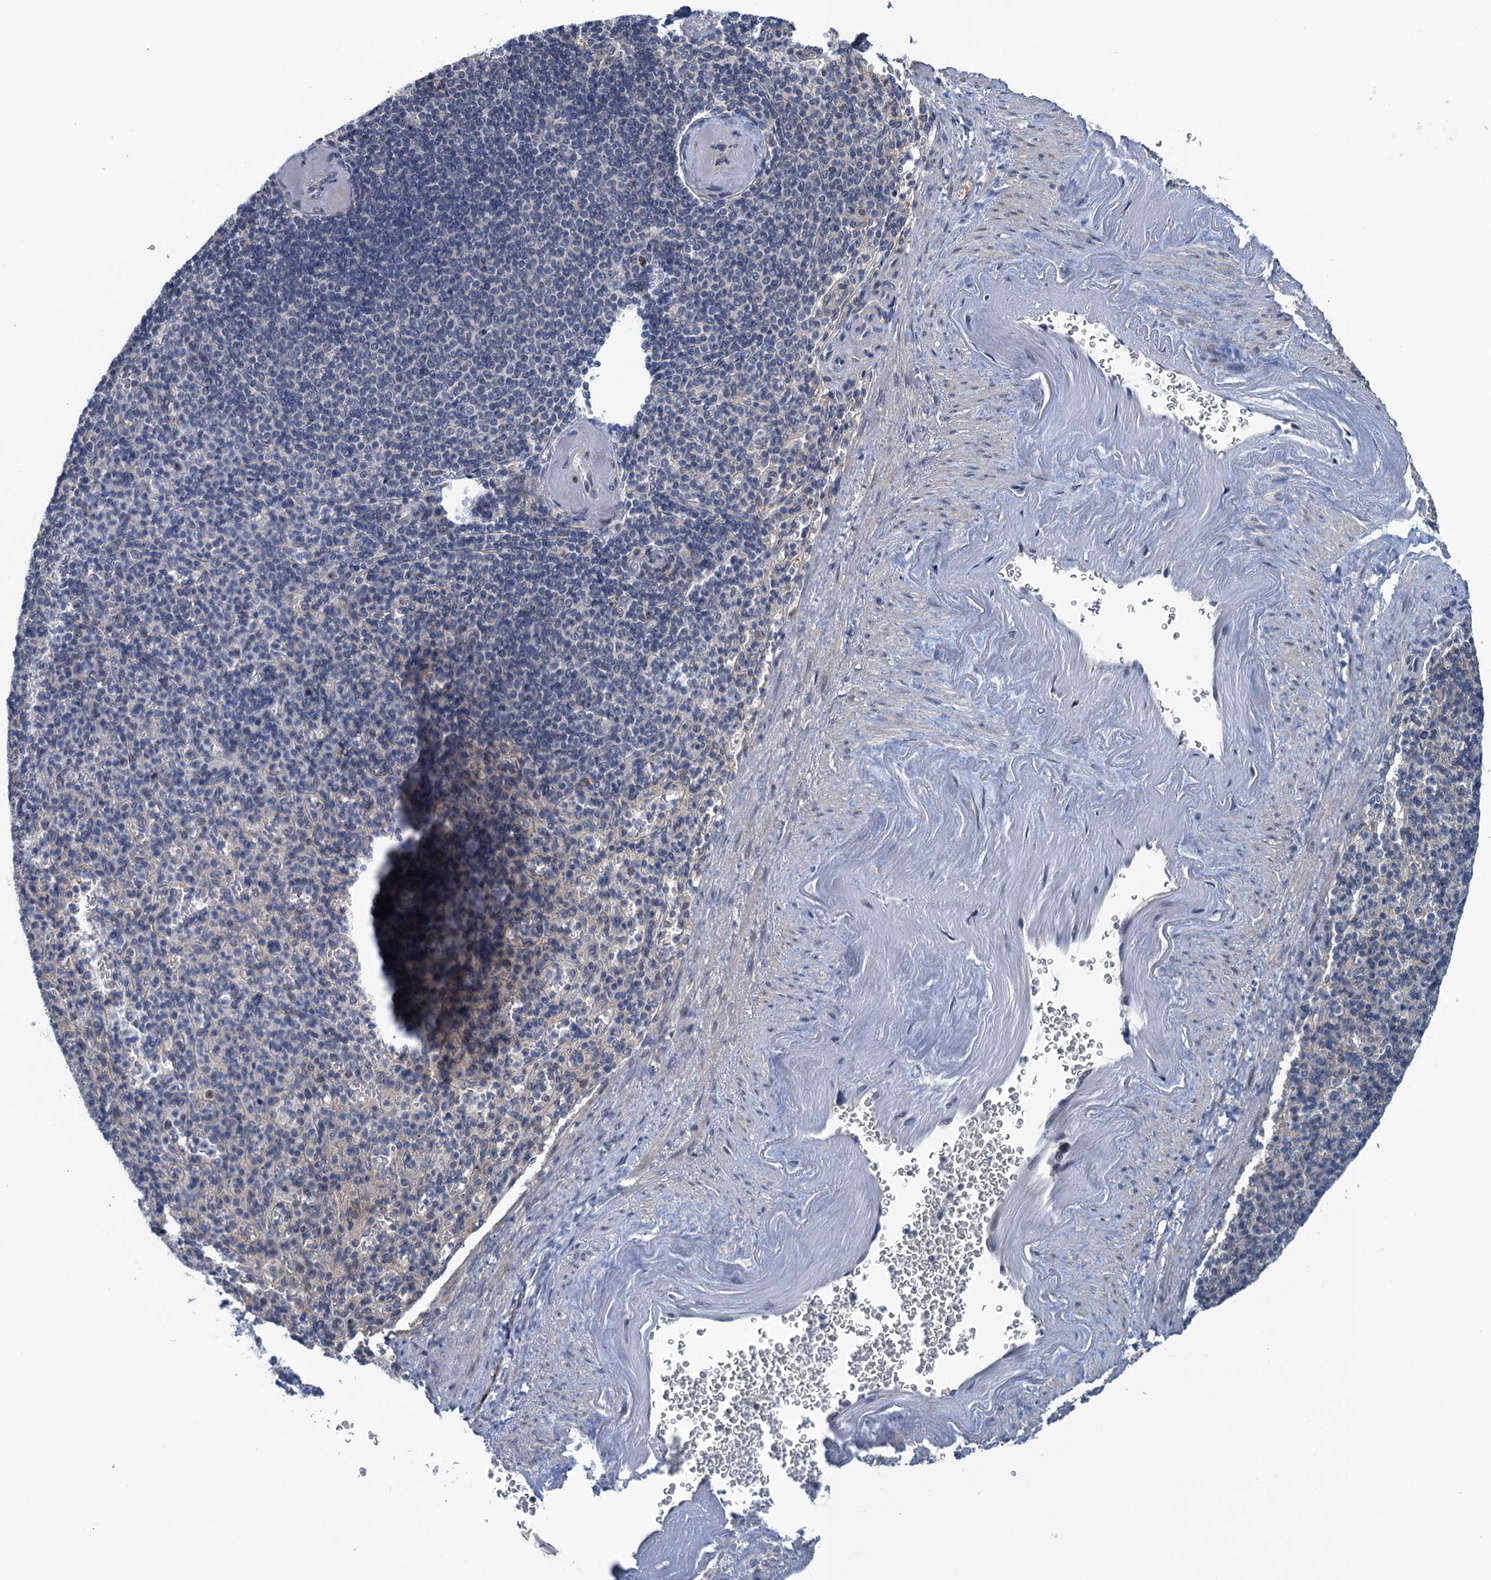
{"staining": {"intensity": "negative", "quantity": "none", "location": "none"}, "tissue": "spleen", "cell_type": "Cells in red pulp", "image_type": "normal", "snomed": [{"axis": "morphology", "description": "Normal tissue, NOS"}, {"axis": "topography", "description": "Spleen"}], "caption": "This is an immunohistochemistry micrograph of benign human spleen. There is no positivity in cells in red pulp.", "gene": "MRFAP1", "patient": {"sex": "female", "age": 74}}